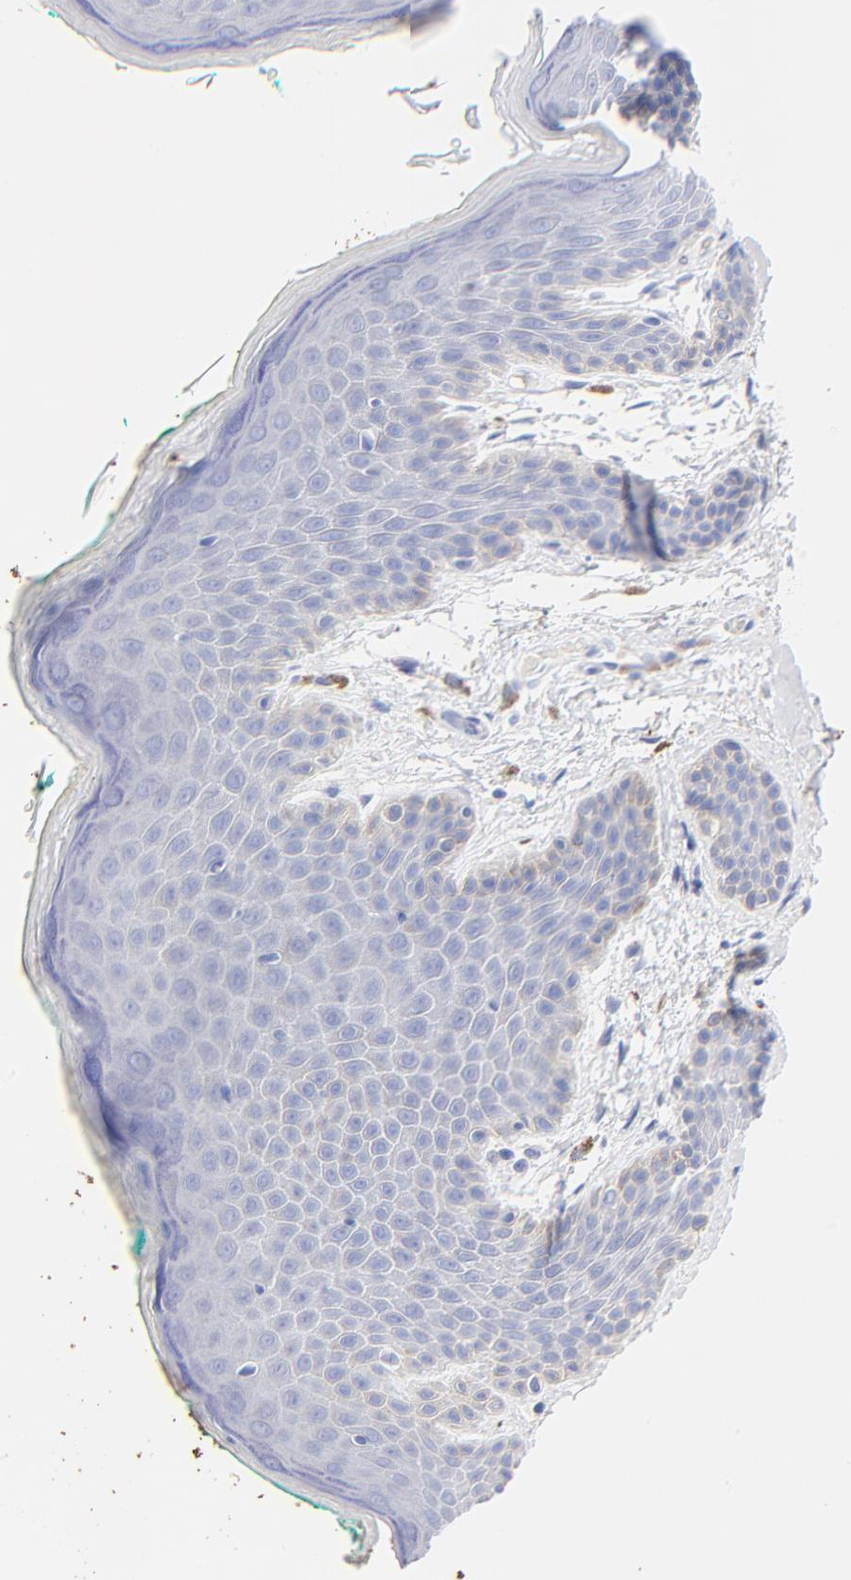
{"staining": {"intensity": "negative", "quantity": "none", "location": "none"}, "tissue": "skin", "cell_type": "Epidermal cells", "image_type": "normal", "snomed": [{"axis": "morphology", "description": "Normal tissue, NOS"}, {"axis": "topography", "description": "Anal"}], "caption": "Immunohistochemistry (IHC) image of unremarkable skin: skin stained with DAB displays no significant protein expression in epidermal cells.", "gene": "PSD3", "patient": {"sex": "male", "age": 74}}